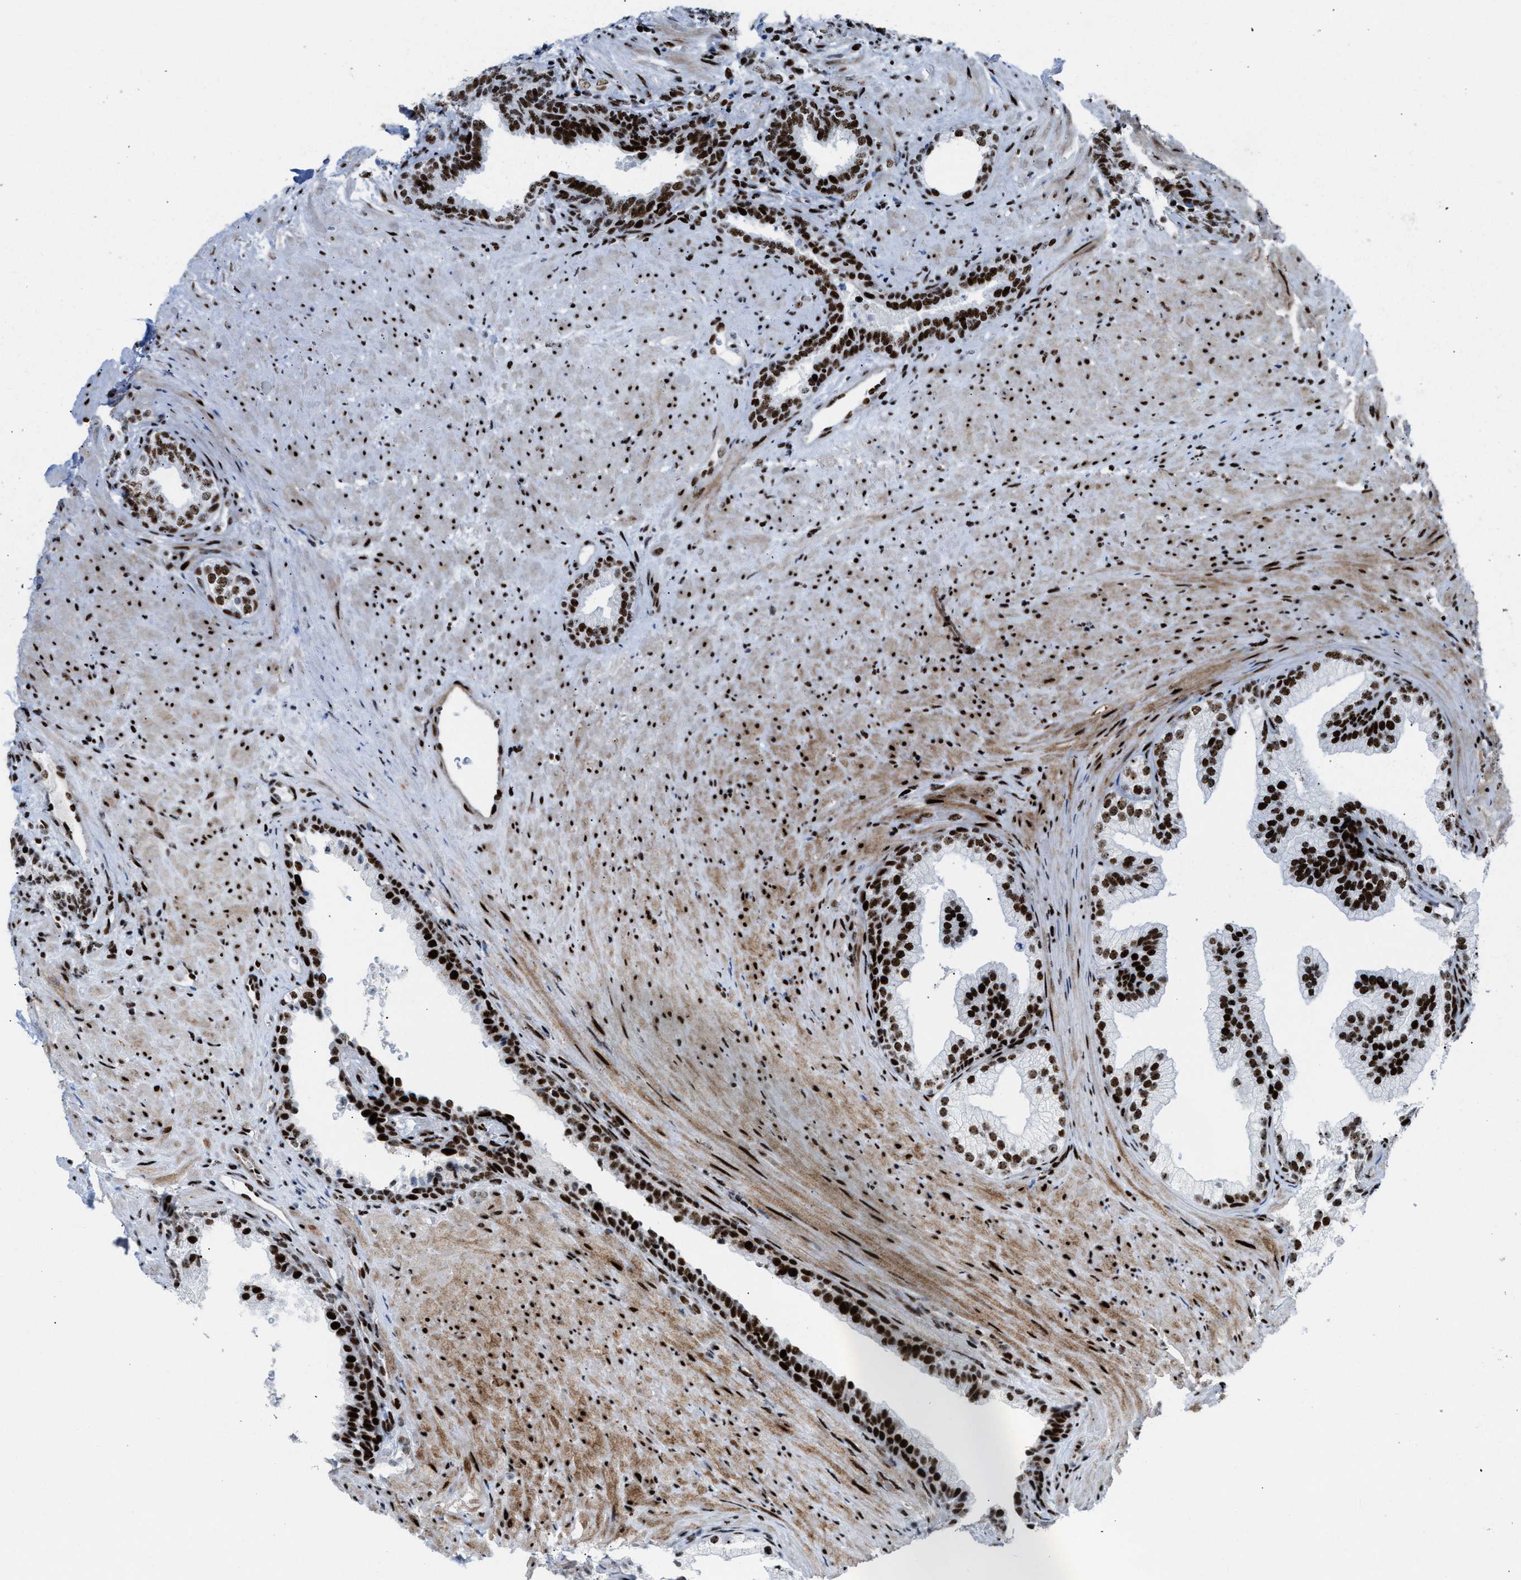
{"staining": {"intensity": "strong", "quantity": ">75%", "location": "nuclear"}, "tissue": "prostate", "cell_type": "Glandular cells", "image_type": "normal", "snomed": [{"axis": "morphology", "description": "Normal tissue, NOS"}, {"axis": "topography", "description": "Prostate"}], "caption": "A high amount of strong nuclear staining is seen in about >75% of glandular cells in benign prostate.", "gene": "NONO", "patient": {"sex": "male", "age": 76}}